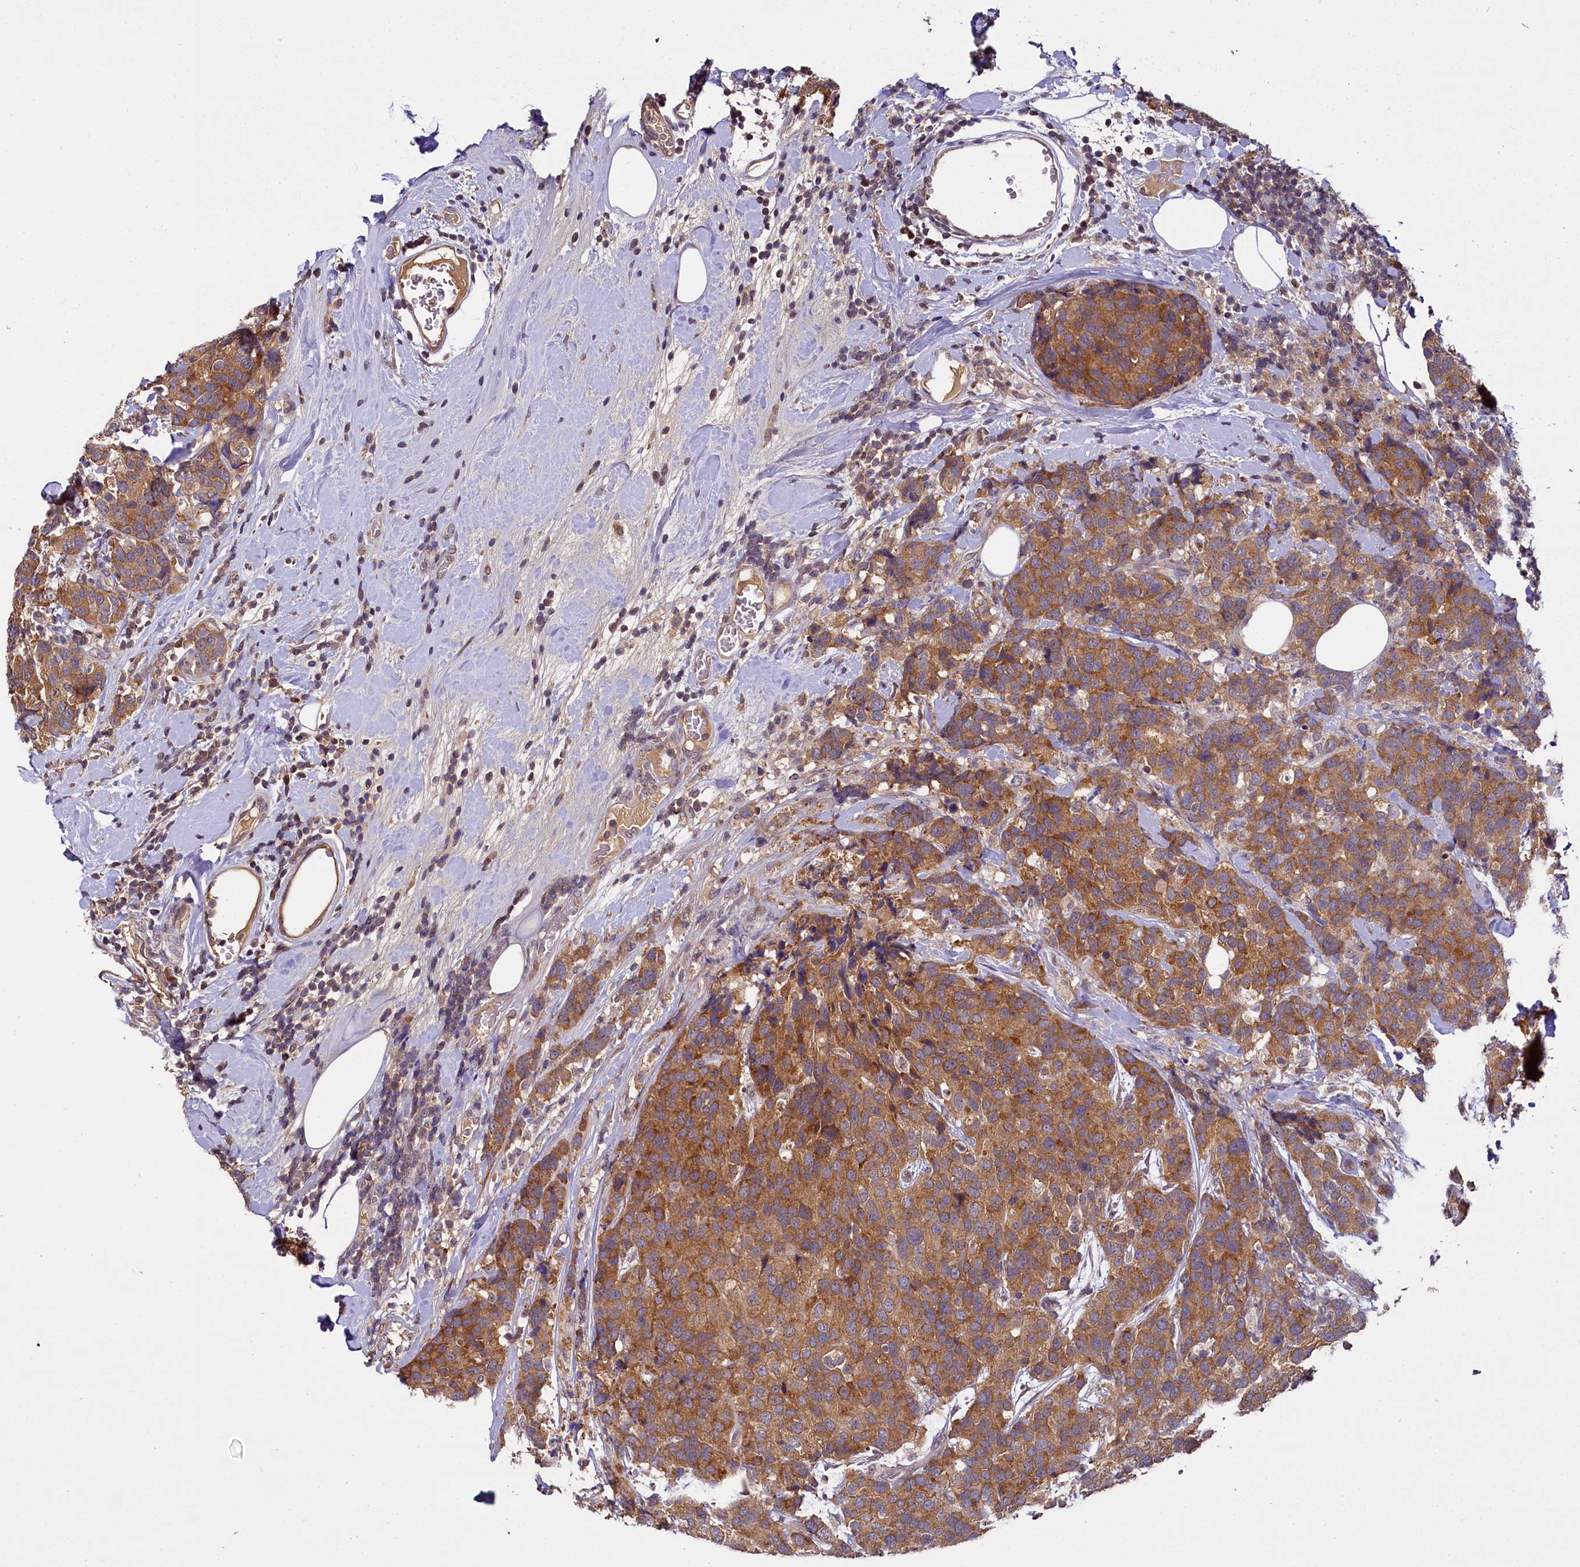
{"staining": {"intensity": "moderate", "quantity": ">75%", "location": "cytoplasmic/membranous"}, "tissue": "breast cancer", "cell_type": "Tumor cells", "image_type": "cancer", "snomed": [{"axis": "morphology", "description": "Lobular carcinoma"}, {"axis": "topography", "description": "Breast"}], "caption": "Breast cancer (lobular carcinoma) stained for a protein (brown) shows moderate cytoplasmic/membranous positive staining in about >75% of tumor cells.", "gene": "TMEM39A", "patient": {"sex": "female", "age": 59}}